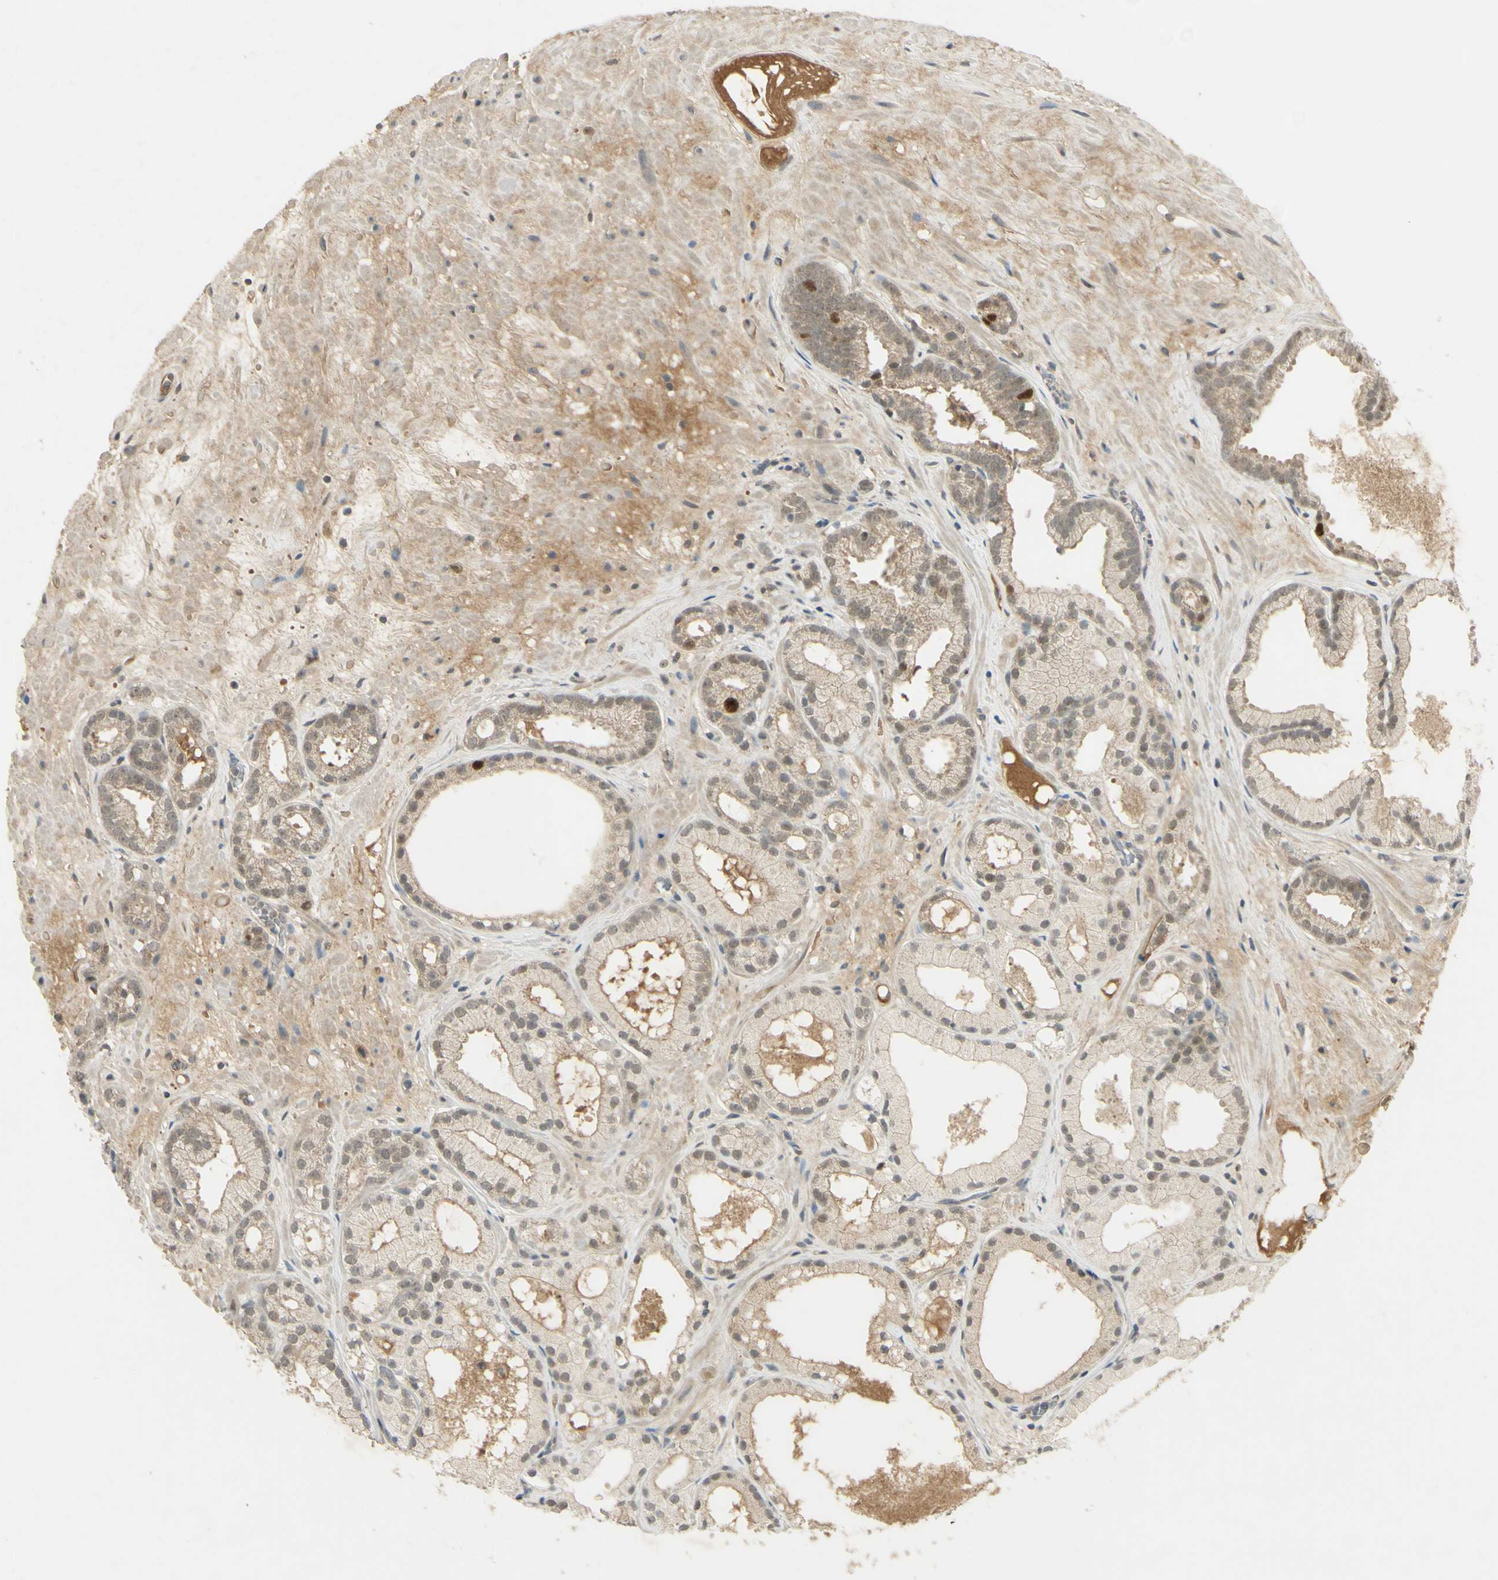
{"staining": {"intensity": "strong", "quantity": "<25%", "location": "nuclear"}, "tissue": "prostate cancer", "cell_type": "Tumor cells", "image_type": "cancer", "snomed": [{"axis": "morphology", "description": "Adenocarcinoma, Low grade"}, {"axis": "topography", "description": "Prostate"}], "caption": "An immunohistochemistry (IHC) image of tumor tissue is shown. Protein staining in brown labels strong nuclear positivity in prostate cancer (adenocarcinoma (low-grade)) within tumor cells. The protein is shown in brown color, while the nuclei are stained blue.", "gene": "RAD18", "patient": {"sex": "male", "age": 57}}